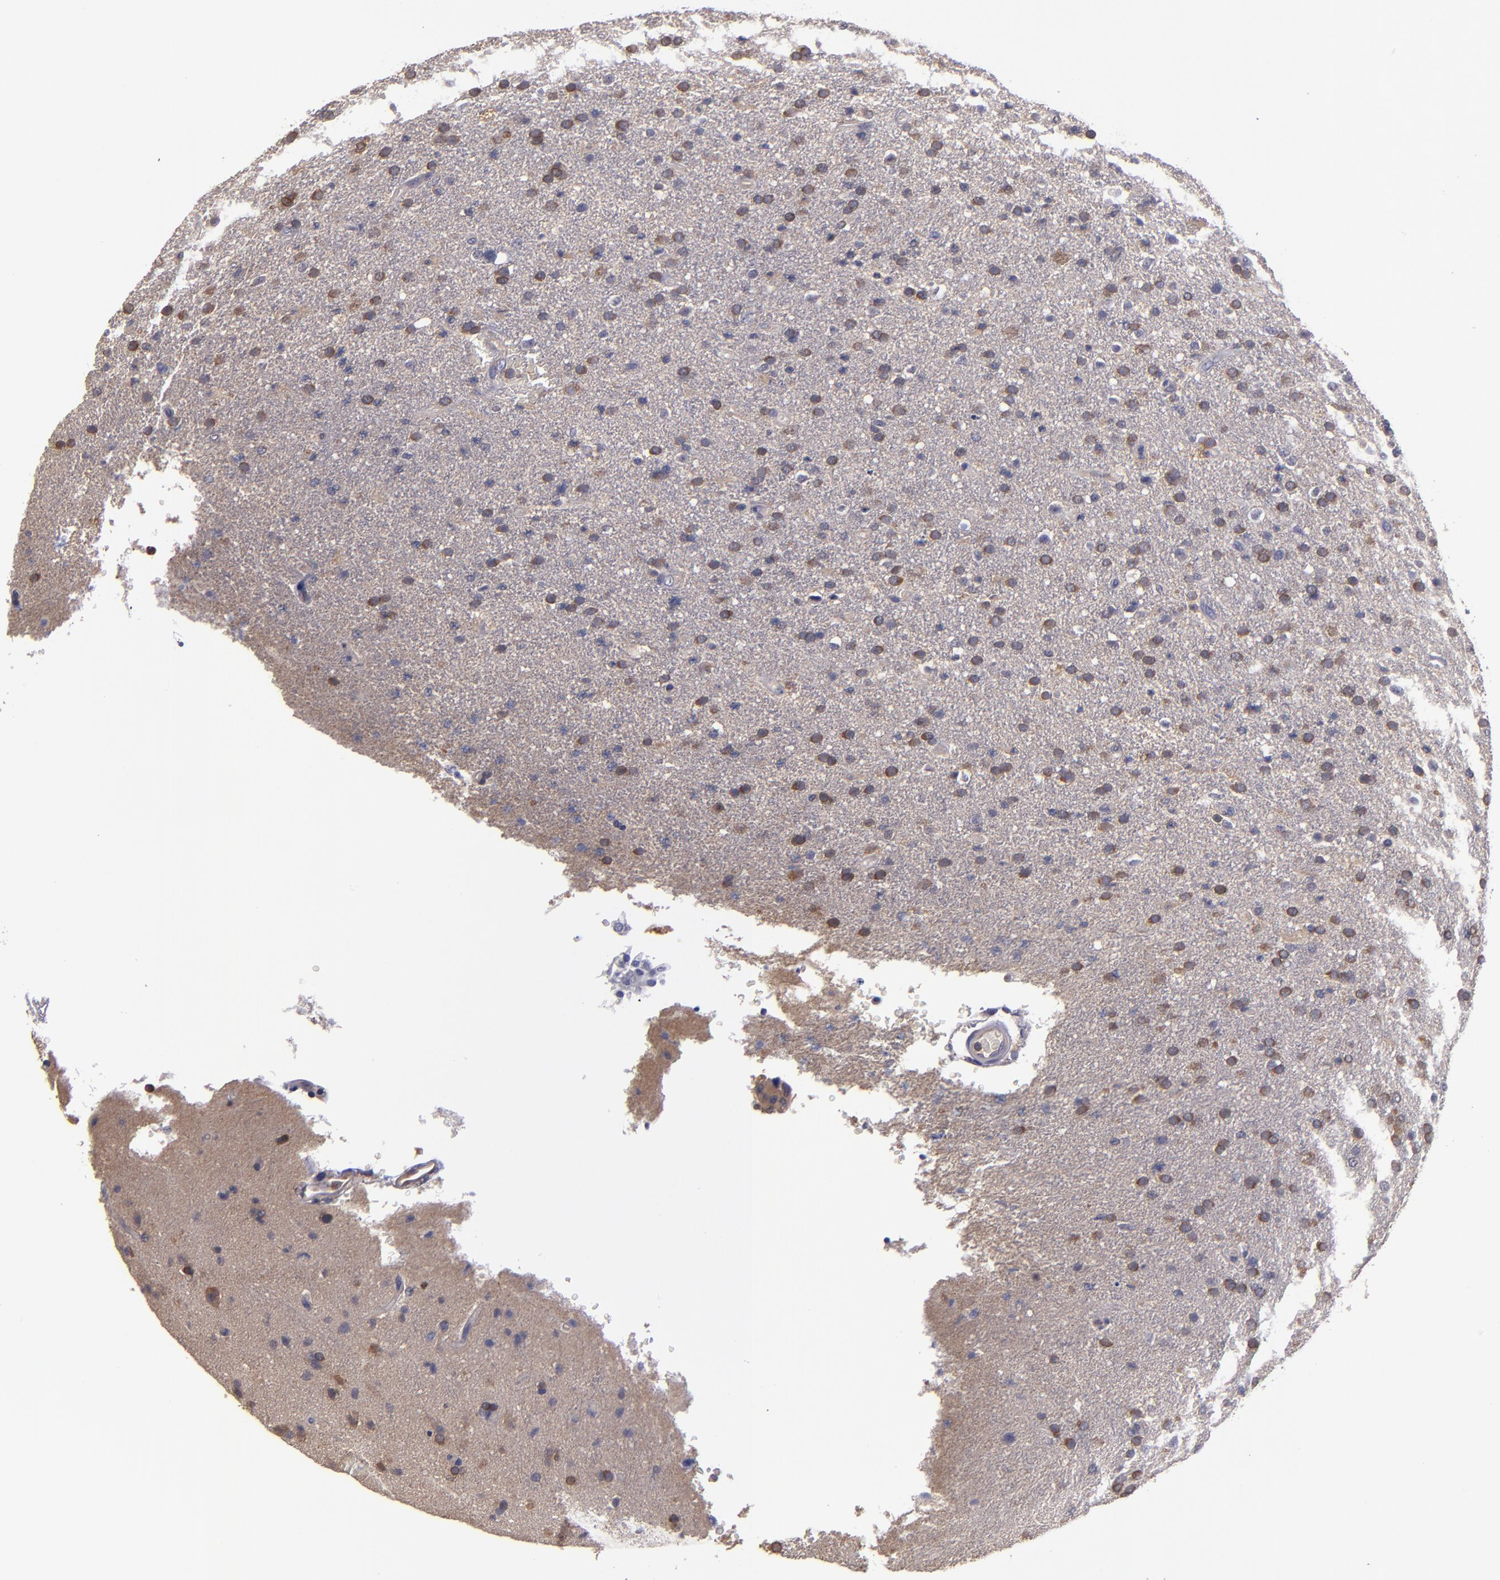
{"staining": {"intensity": "moderate", "quantity": "25%-75%", "location": "cytoplasmic/membranous"}, "tissue": "glioma", "cell_type": "Tumor cells", "image_type": "cancer", "snomed": [{"axis": "morphology", "description": "Glioma, malignant, High grade"}, {"axis": "topography", "description": "Brain"}], "caption": "A micrograph showing moderate cytoplasmic/membranous expression in approximately 25%-75% of tumor cells in high-grade glioma (malignant), as visualized by brown immunohistochemical staining.", "gene": "CARS1", "patient": {"sex": "male", "age": 33}}